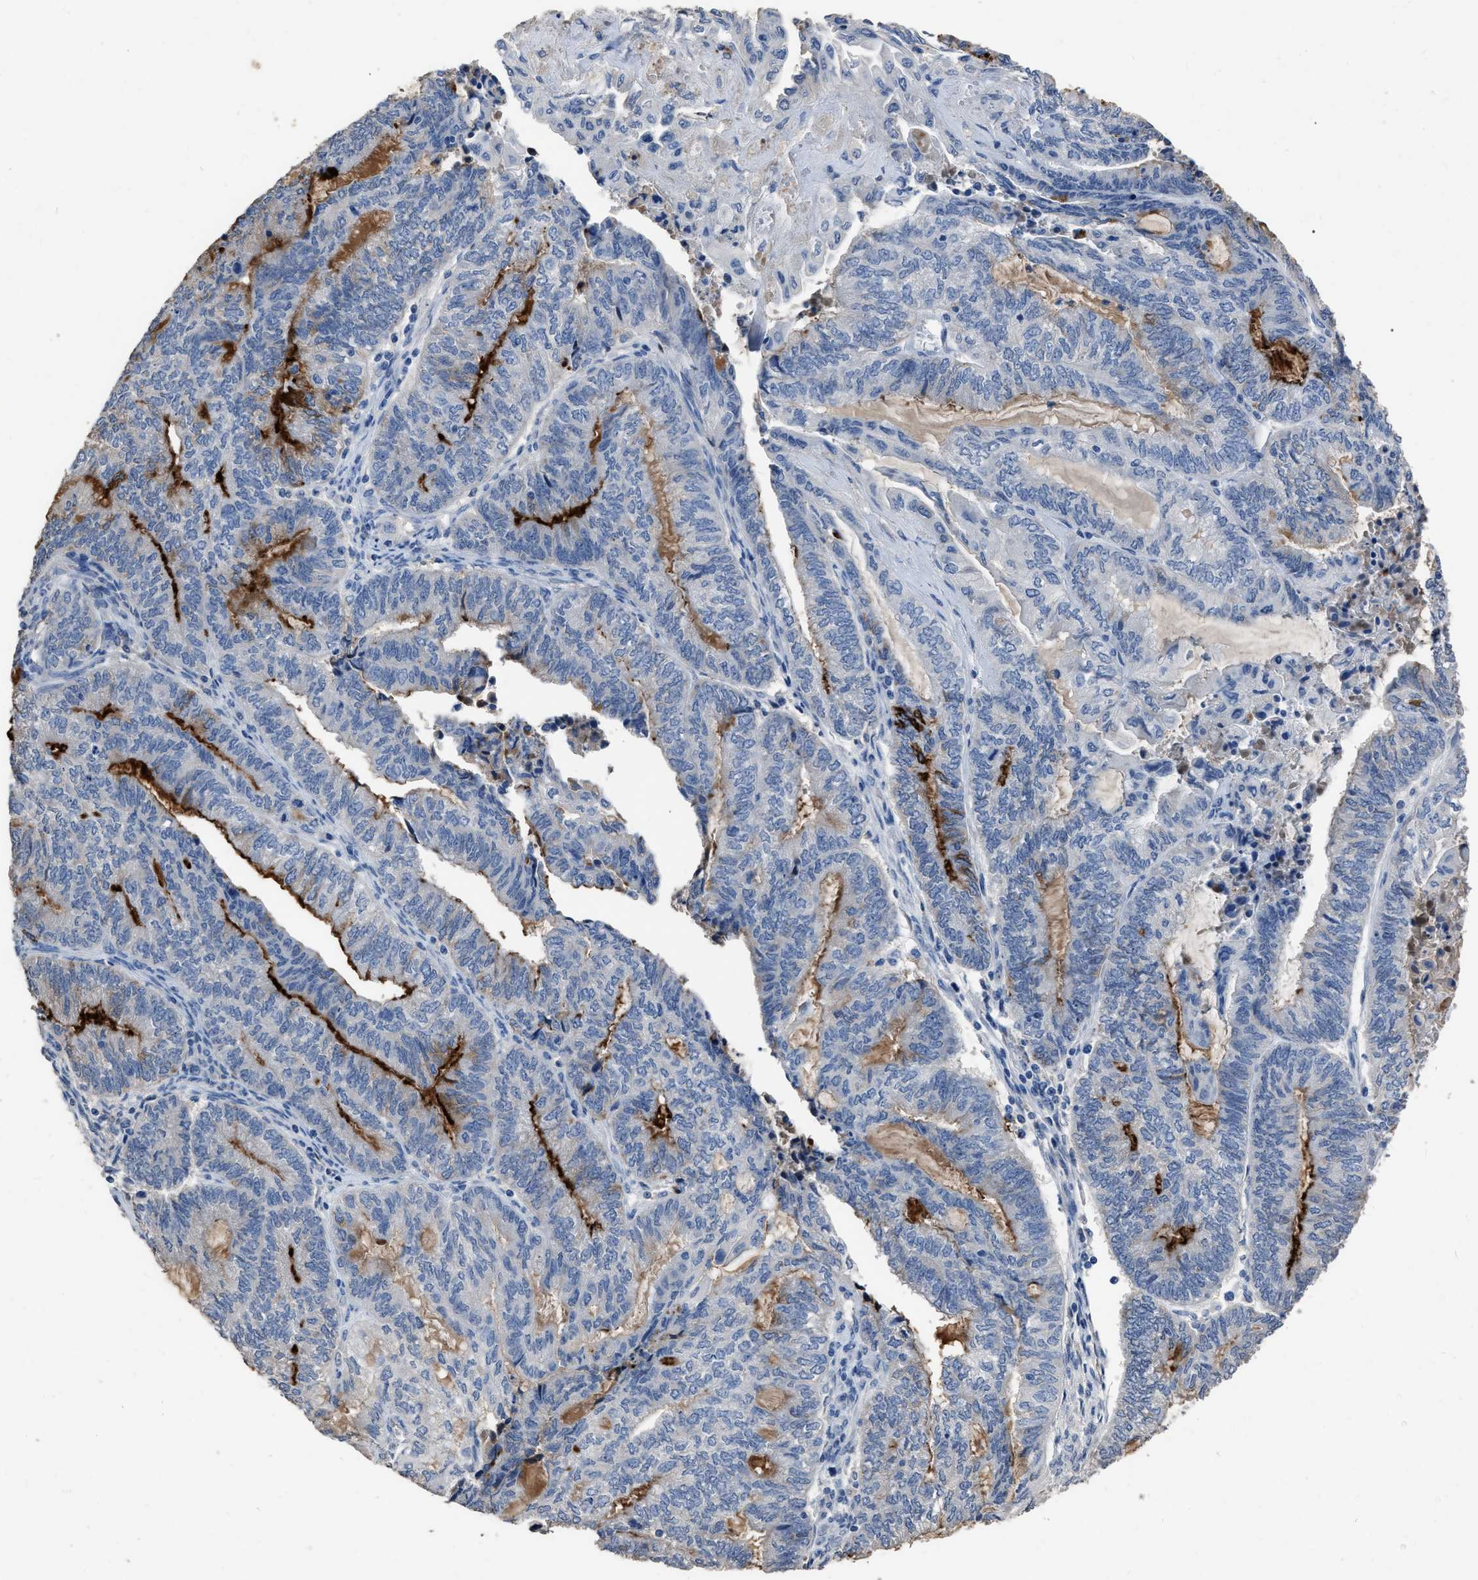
{"staining": {"intensity": "negative", "quantity": "none", "location": "none"}, "tissue": "endometrial cancer", "cell_type": "Tumor cells", "image_type": "cancer", "snomed": [{"axis": "morphology", "description": "Adenocarcinoma, NOS"}, {"axis": "topography", "description": "Uterus"}, {"axis": "topography", "description": "Endometrium"}], "caption": "A high-resolution histopathology image shows immunohistochemistry staining of endometrial adenocarcinoma, which shows no significant expression in tumor cells. (Stains: DAB immunohistochemistry with hematoxylin counter stain, Microscopy: brightfield microscopy at high magnification).", "gene": "HABP2", "patient": {"sex": "female", "age": 70}}